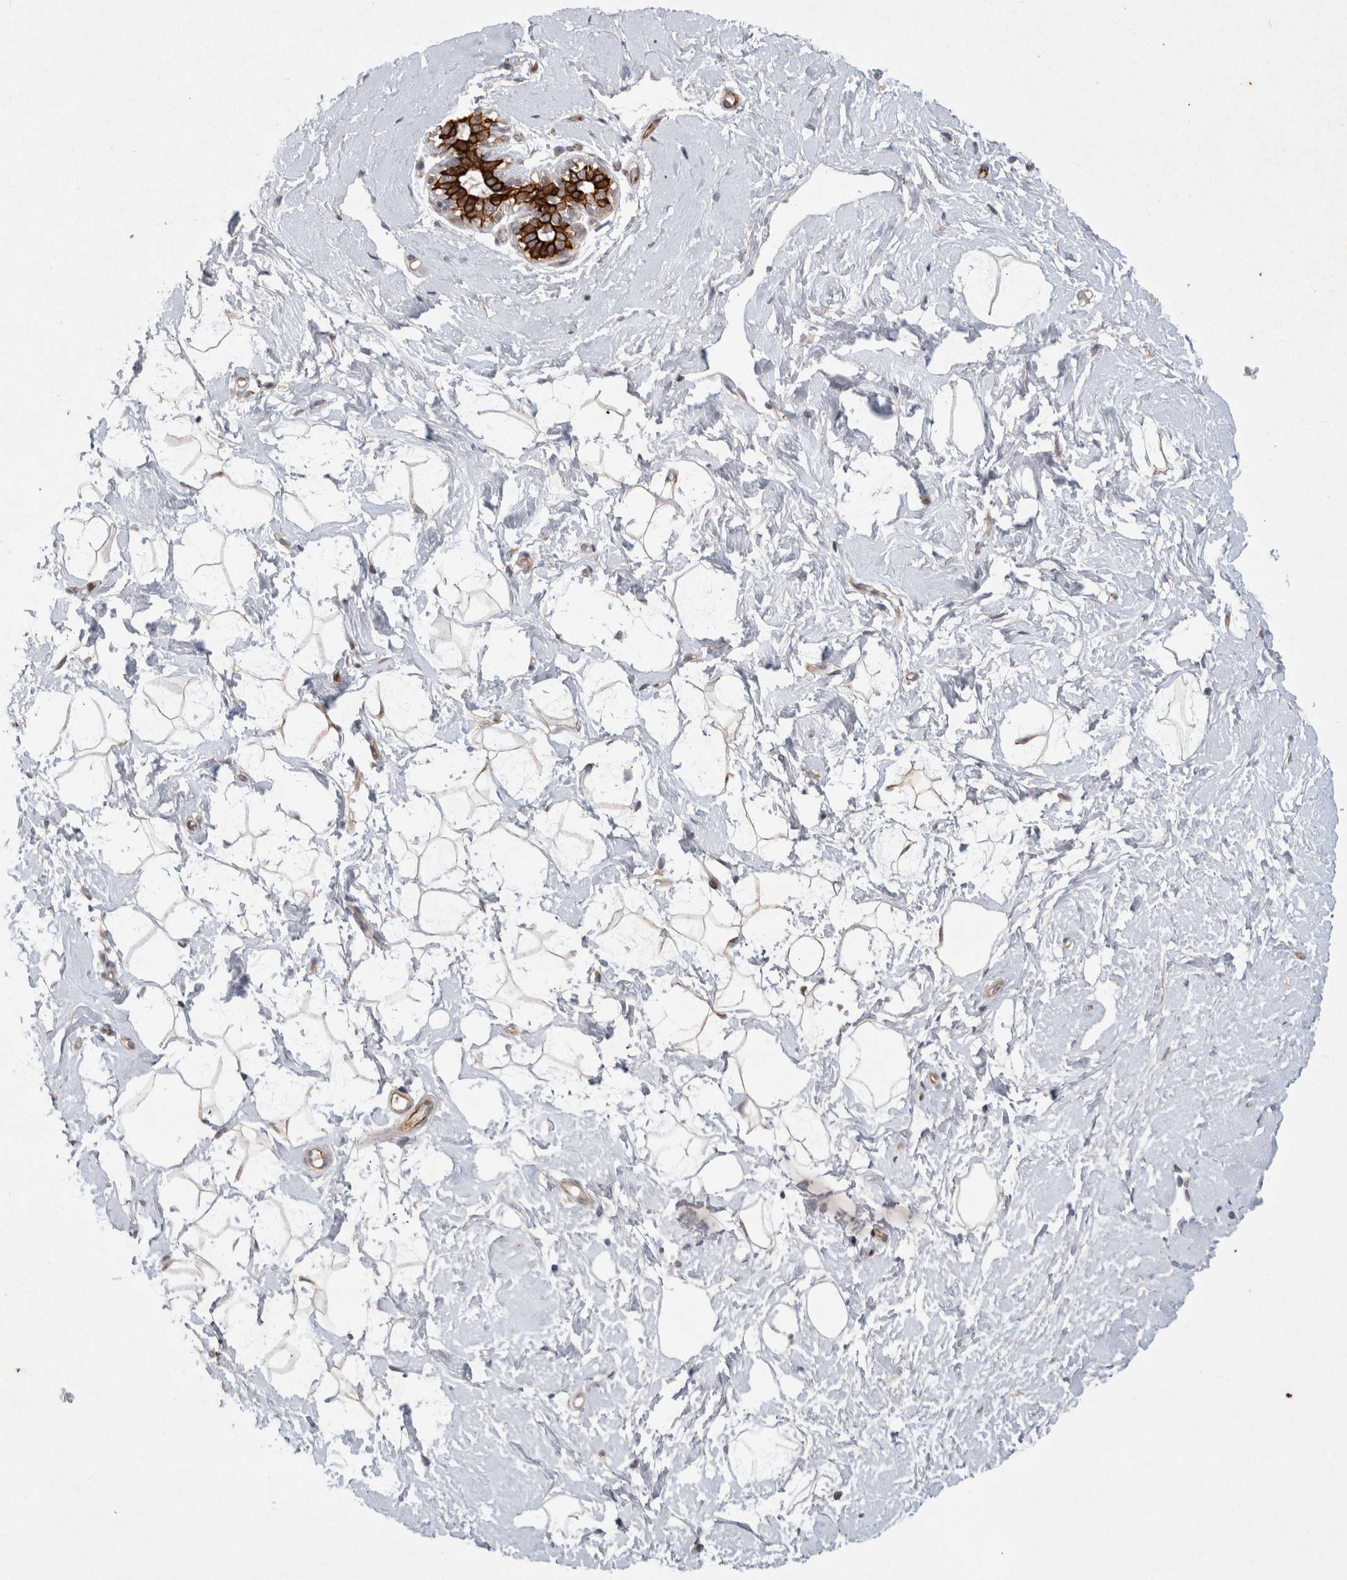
{"staining": {"intensity": "negative", "quantity": "none", "location": "none"}, "tissue": "breast", "cell_type": "Adipocytes", "image_type": "normal", "snomed": [{"axis": "morphology", "description": "Normal tissue, NOS"}, {"axis": "topography", "description": "Breast"}], "caption": "Immunohistochemistry photomicrograph of benign breast: breast stained with DAB shows no significant protein positivity in adipocytes. Brightfield microscopy of IHC stained with DAB (brown) and hematoxylin (blue), captured at high magnification.", "gene": "CRISPLD1", "patient": {"sex": "female", "age": 23}}